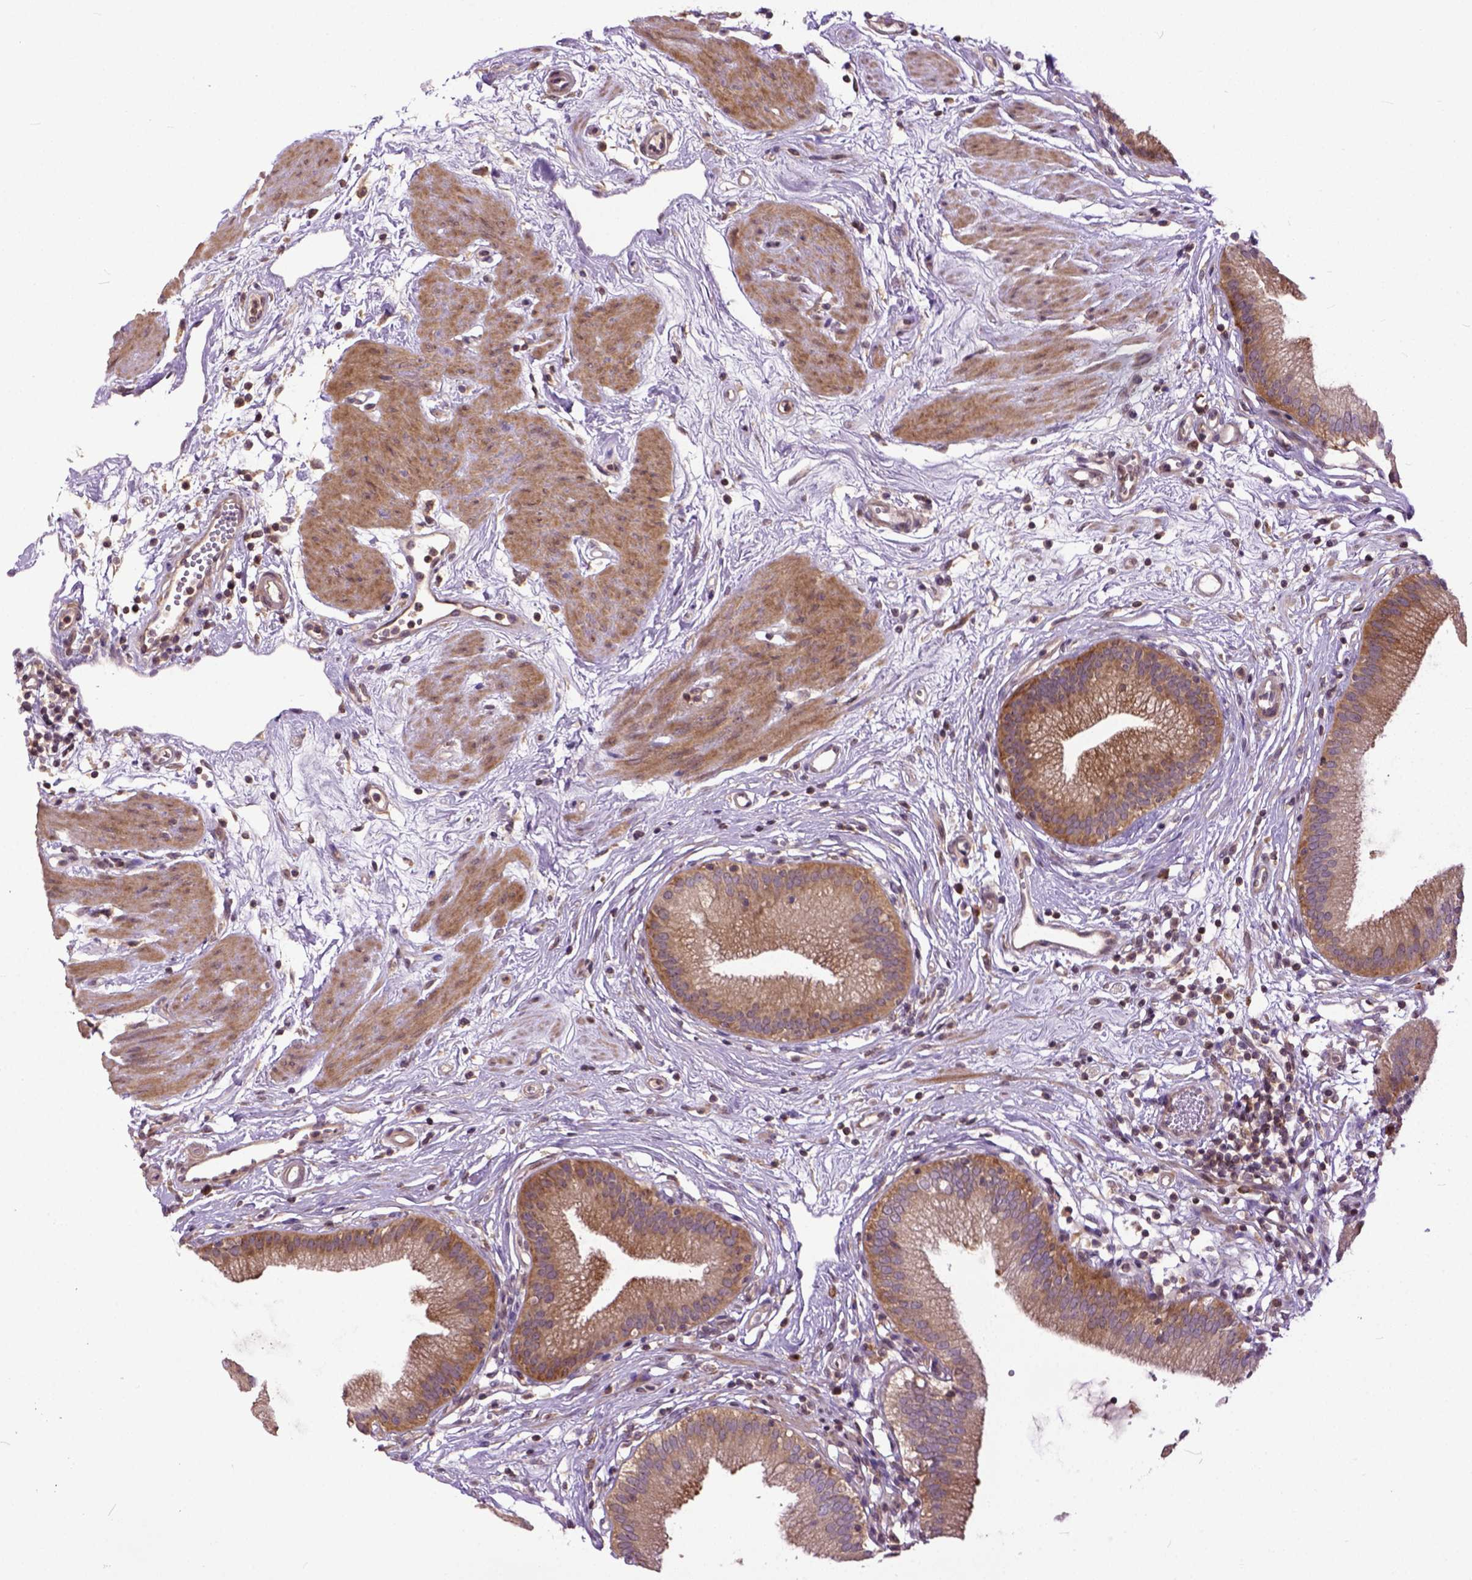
{"staining": {"intensity": "moderate", "quantity": ">75%", "location": "cytoplasmic/membranous"}, "tissue": "gallbladder", "cell_type": "Glandular cells", "image_type": "normal", "snomed": [{"axis": "morphology", "description": "Normal tissue, NOS"}, {"axis": "topography", "description": "Gallbladder"}], "caption": "DAB (3,3'-diaminobenzidine) immunohistochemical staining of unremarkable gallbladder demonstrates moderate cytoplasmic/membranous protein positivity in about >75% of glandular cells. (Stains: DAB (3,3'-diaminobenzidine) in brown, nuclei in blue, Microscopy: brightfield microscopy at high magnification).", "gene": "CPNE1", "patient": {"sex": "female", "age": 65}}